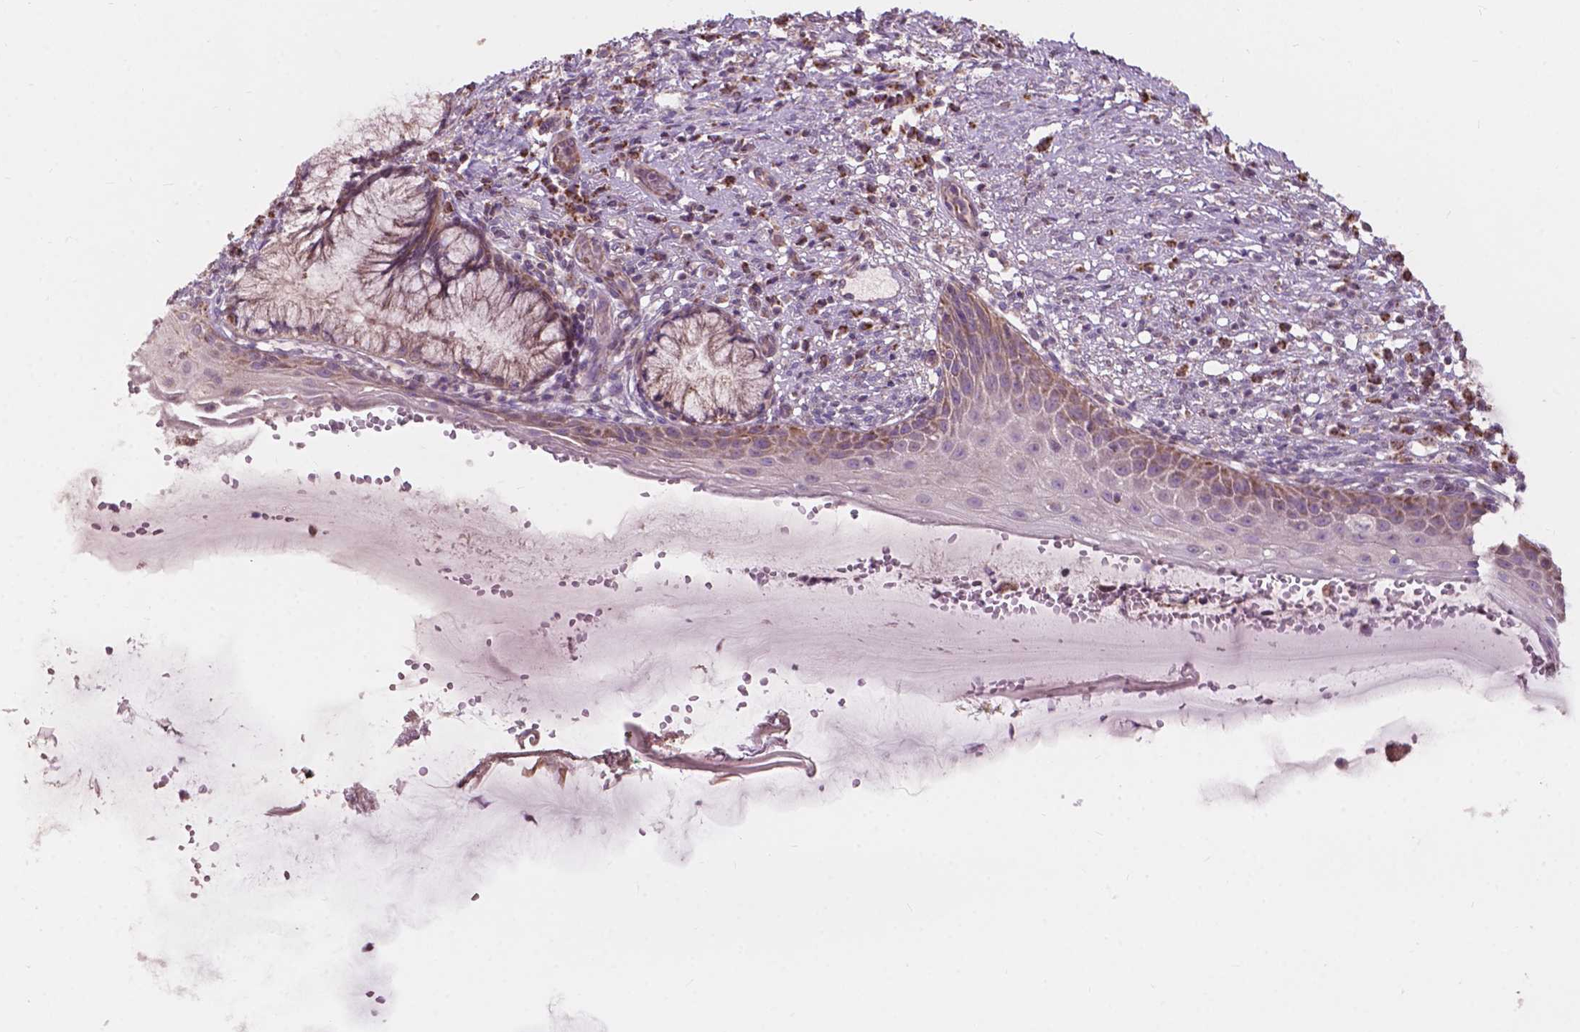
{"staining": {"intensity": "weak", "quantity": ">75%", "location": "cytoplasmic/membranous"}, "tissue": "cervix", "cell_type": "Glandular cells", "image_type": "normal", "snomed": [{"axis": "morphology", "description": "Normal tissue, NOS"}, {"axis": "topography", "description": "Cervix"}], "caption": "Cervix stained with a brown dye demonstrates weak cytoplasmic/membranous positive expression in approximately >75% of glandular cells.", "gene": "NDUFA10", "patient": {"sex": "female", "age": 37}}